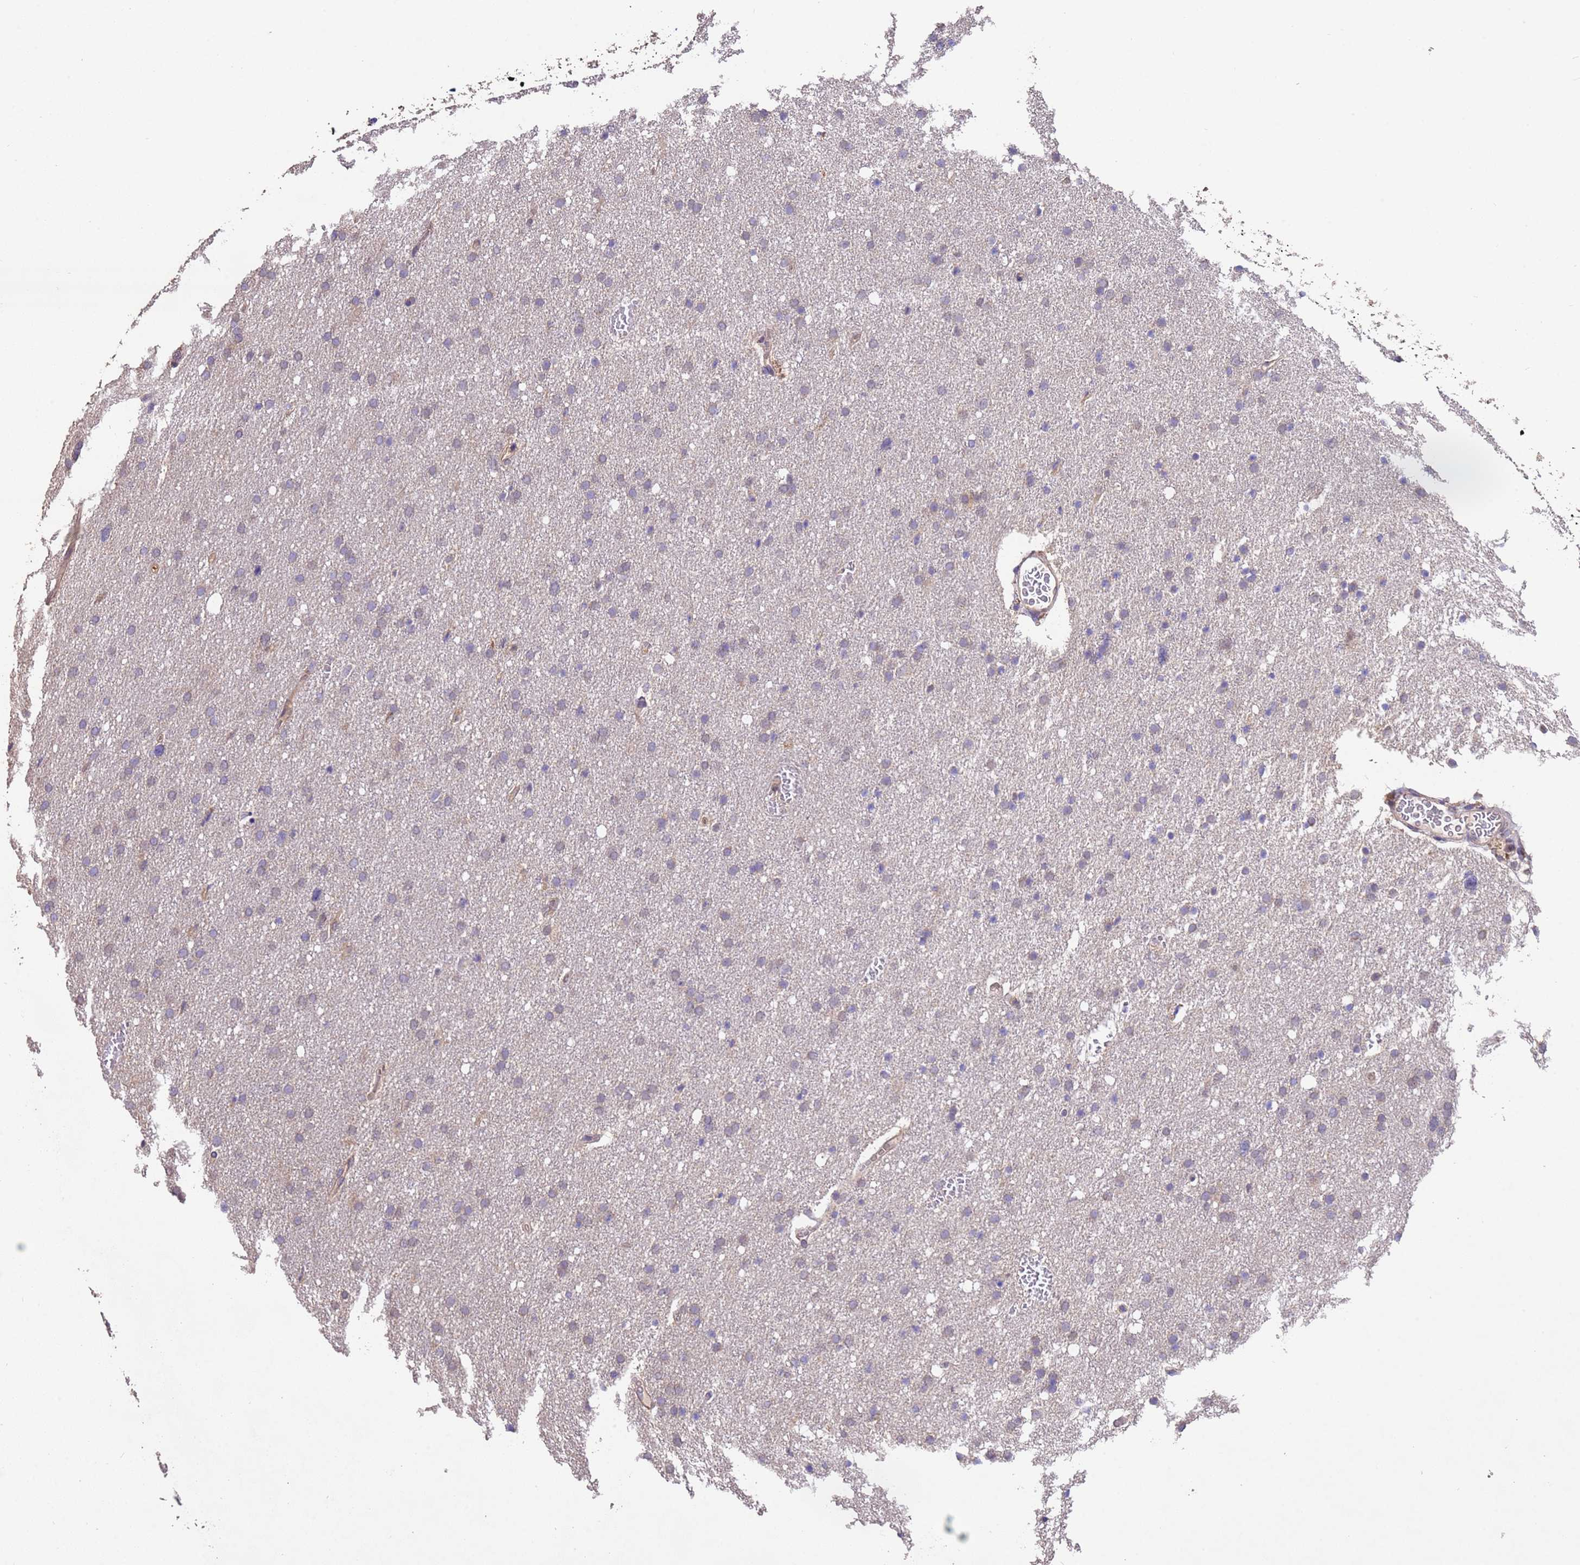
{"staining": {"intensity": "negative", "quantity": "none", "location": "none"}, "tissue": "glioma", "cell_type": "Tumor cells", "image_type": "cancer", "snomed": [{"axis": "morphology", "description": "Glioma, malignant, High grade"}, {"axis": "topography", "description": "Cerebral cortex"}], "caption": "A high-resolution photomicrograph shows IHC staining of glioma, which demonstrates no significant expression in tumor cells.", "gene": "NPHP1", "patient": {"sex": "female", "age": 36}}